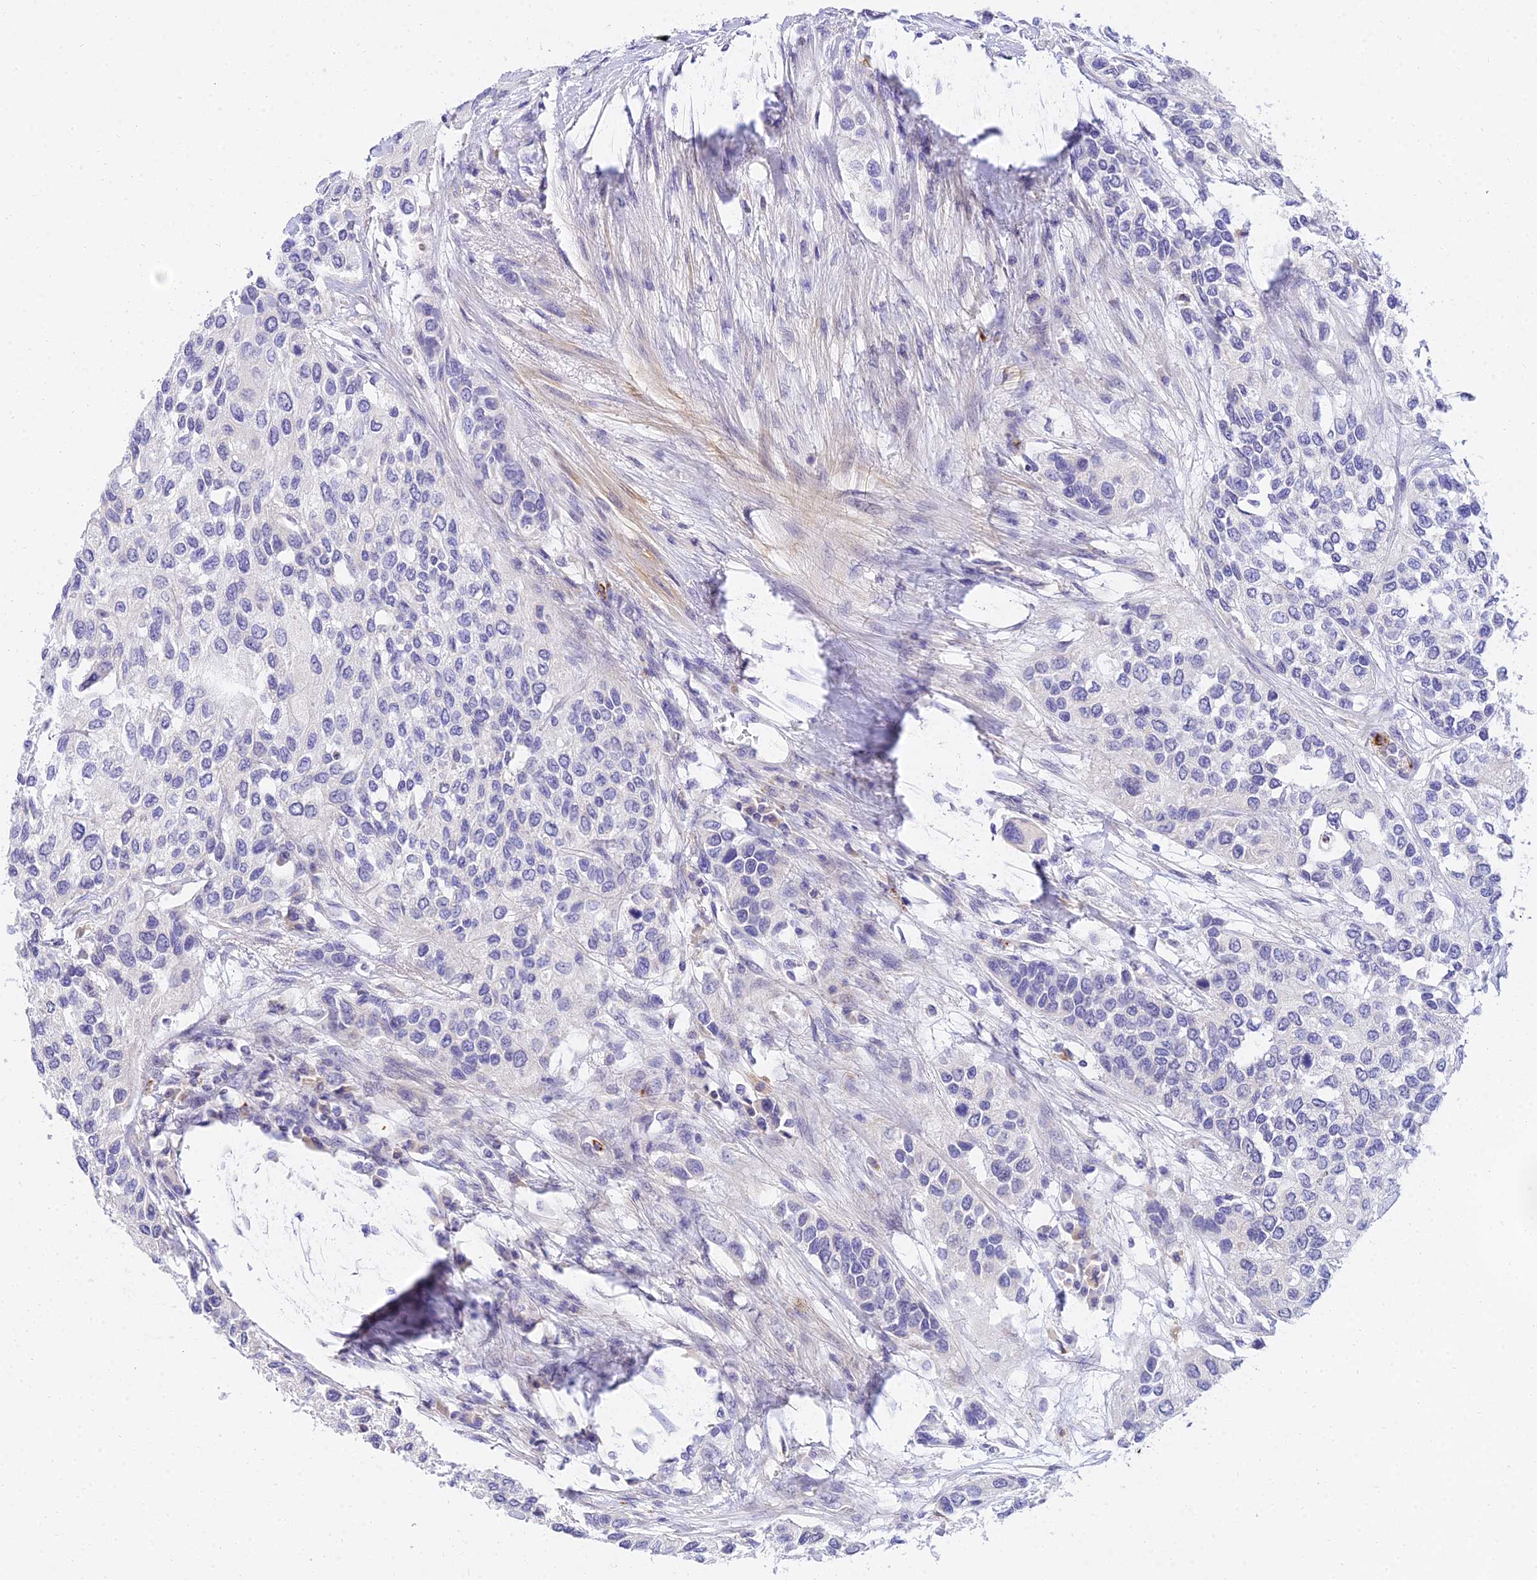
{"staining": {"intensity": "negative", "quantity": "none", "location": "none"}, "tissue": "urothelial cancer", "cell_type": "Tumor cells", "image_type": "cancer", "snomed": [{"axis": "morphology", "description": "Normal tissue, NOS"}, {"axis": "morphology", "description": "Urothelial carcinoma, High grade"}, {"axis": "topography", "description": "Vascular tissue"}, {"axis": "topography", "description": "Urinary bladder"}], "caption": "Immunohistochemistry (IHC) of urothelial carcinoma (high-grade) exhibits no staining in tumor cells.", "gene": "VWC2L", "patient": {"sex": "female", "age": 56}}